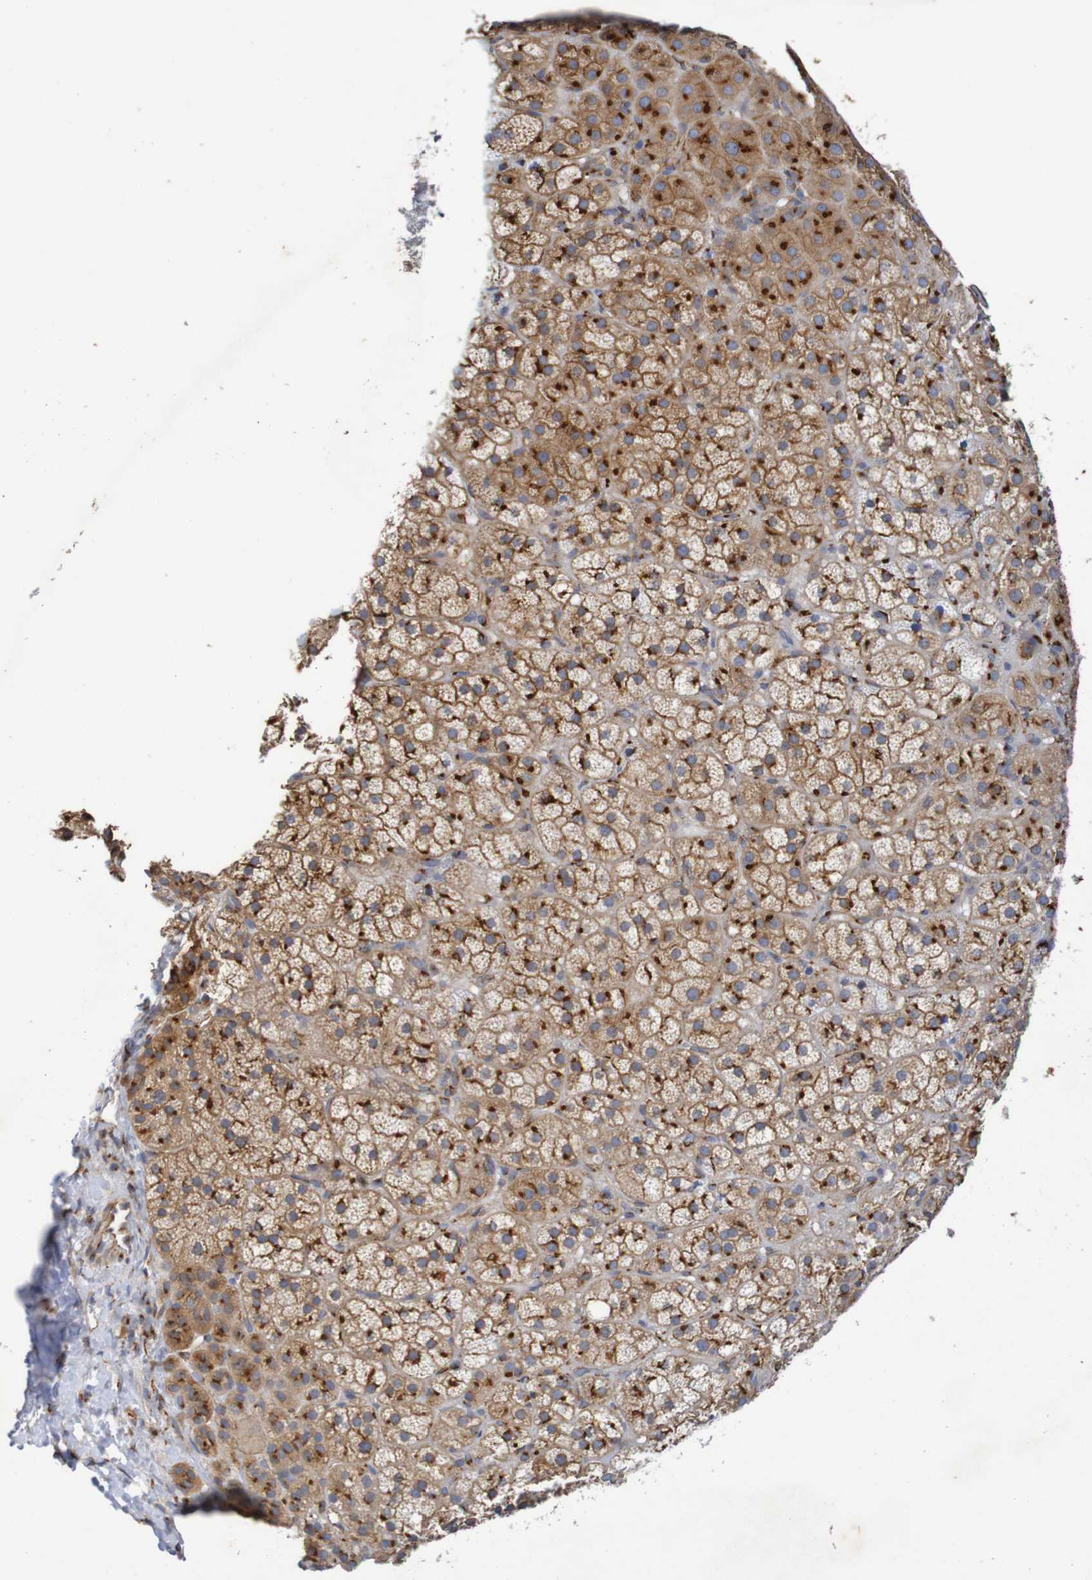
{"staining": {"intensity": "moderate", "quantity": ">75%", "location": "cytoplasmic/membranous"}, "tissue": "adrenal gland", "cell_type": "Glandular cells", "image_type": "normal", "snomed": [{"axis": "morphology", "description": "Normal tissue, NOS"}, {"axis": "topography", "description": "Adrenal gland"}], "caption": "Immunohistochemical staining of normal human adrenal gland reveals moderate cytoplasmic/membranous protein positivity in approximately >75% of glandular cells. (IHC, brightfield microscopy, high magnification).", "gene": "DCP2", "patient": {"sex": "female", "age": 57}}